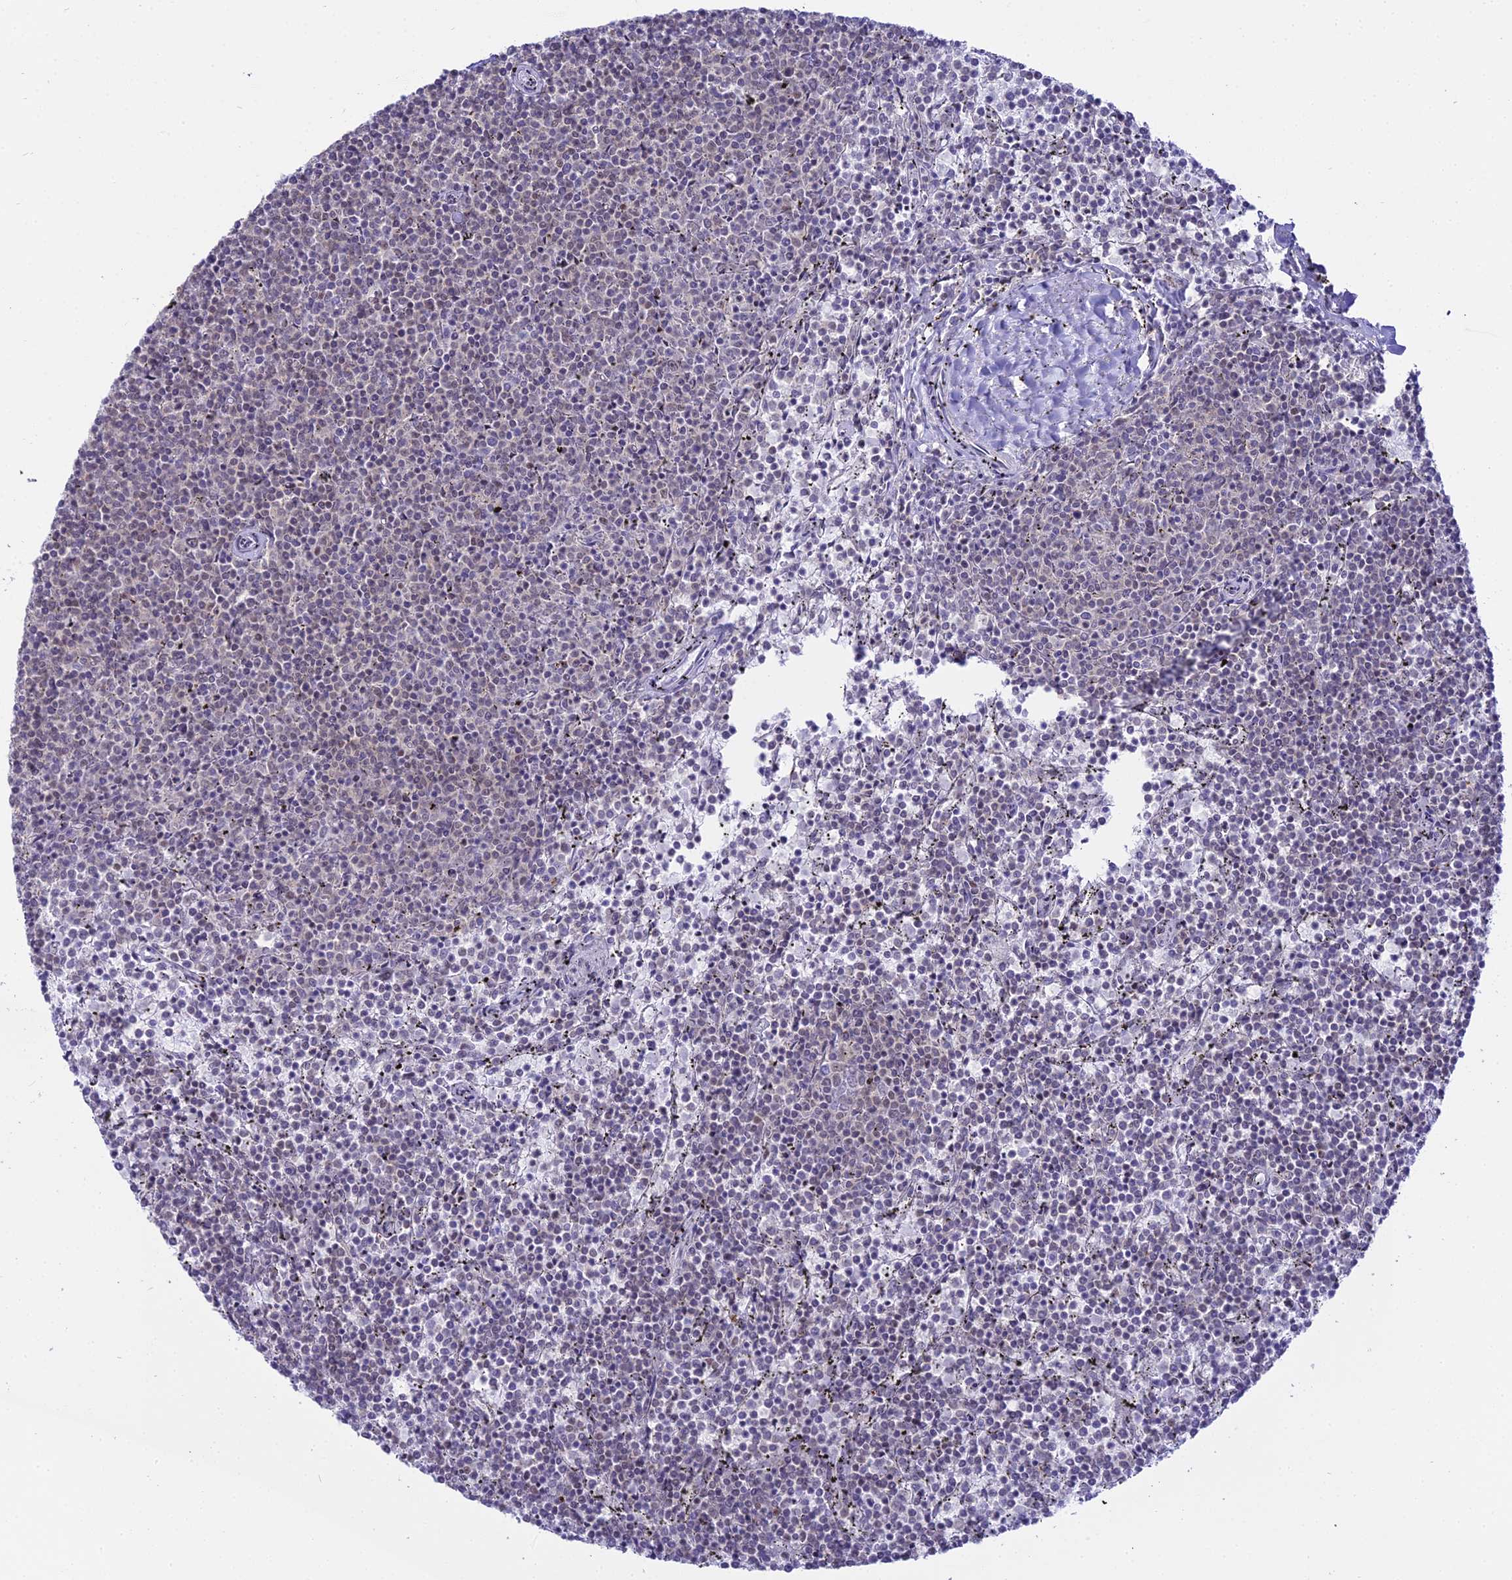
{"staining": {"intensity": "negative", "quantity": "none", "location": "none"}, "tissue": "lymphoma", "cell_type": "Tumor cells", "image_type": "cancer", "snomed": [{"axis": "morphology", "description": "Malignant lymphoma, non-Hodgkin's type, Low grade"}, {"axis": "topography", "description": "Spleen"}], "caption": "Human lymphoma stained for a protein using immunohistochemistry demonstrates no staining in tumor cells.", "gene": "RBM12", "patient": {"sex": "female", "age": 50}}